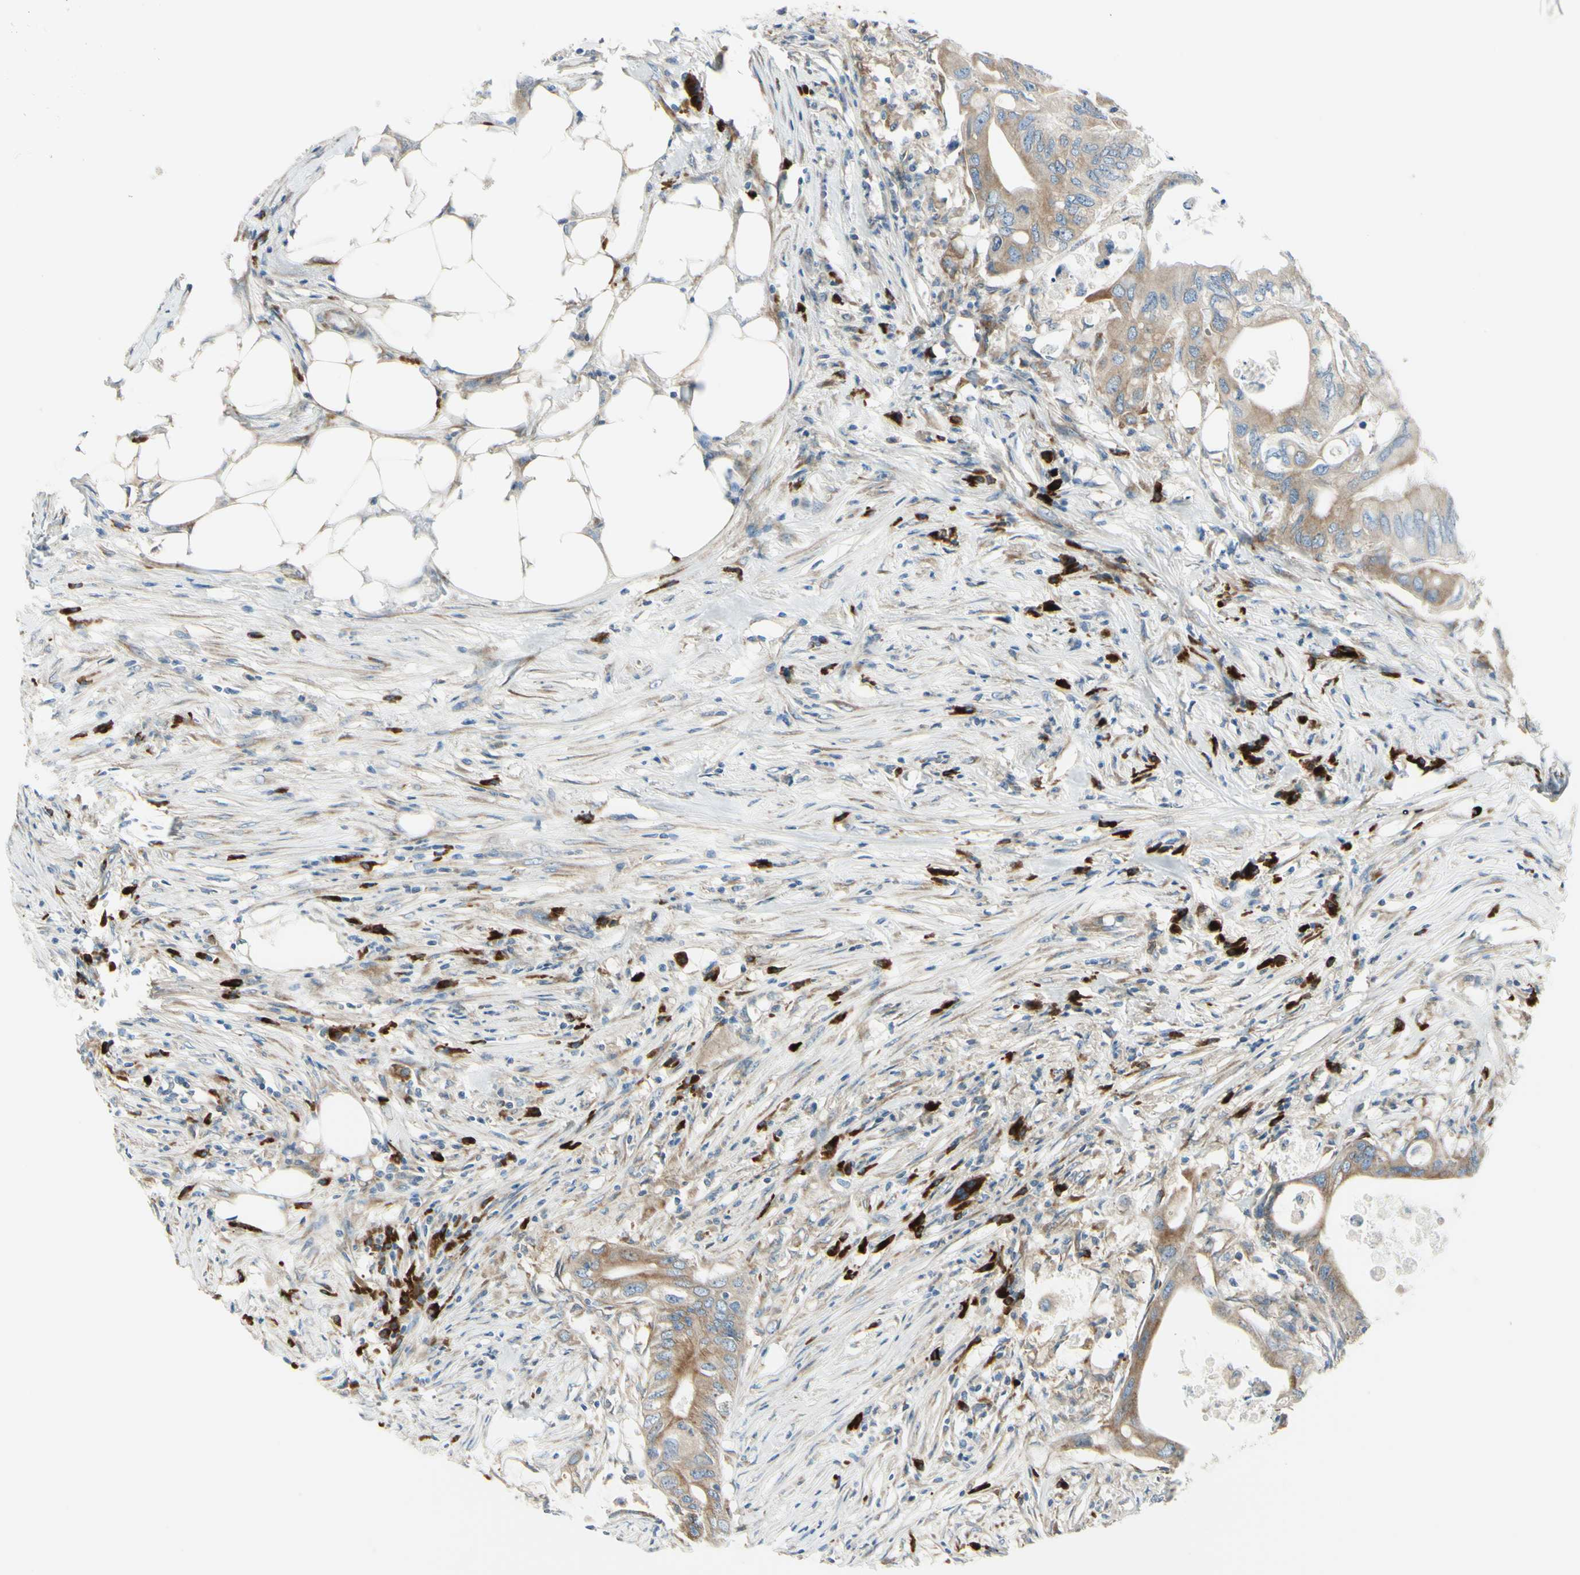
{"staining": {"intensity": "moderate", "quantity": ">75%", "location": "cytoplasmic/membranous"}, "tissue": "colorectal cancer", "cell_type": "Tumor cells", "image_type": "cancer", "snomed": [{"axis": "morphology", "description": "Adenocarcinoma, NOS"}, {"axis": "topography", "description": "Colon"}], "caption": "Immunohistochemistry photomicrograph of human colorectal cancer (adenocarcinoma) stained for a protein (brown), which reveals medium levels of moderate cytoplasmic/membranous staining in about >75% of tumor cells.", "gene": "SELENOS", "patient": {"sex": "male", "age": 71}}